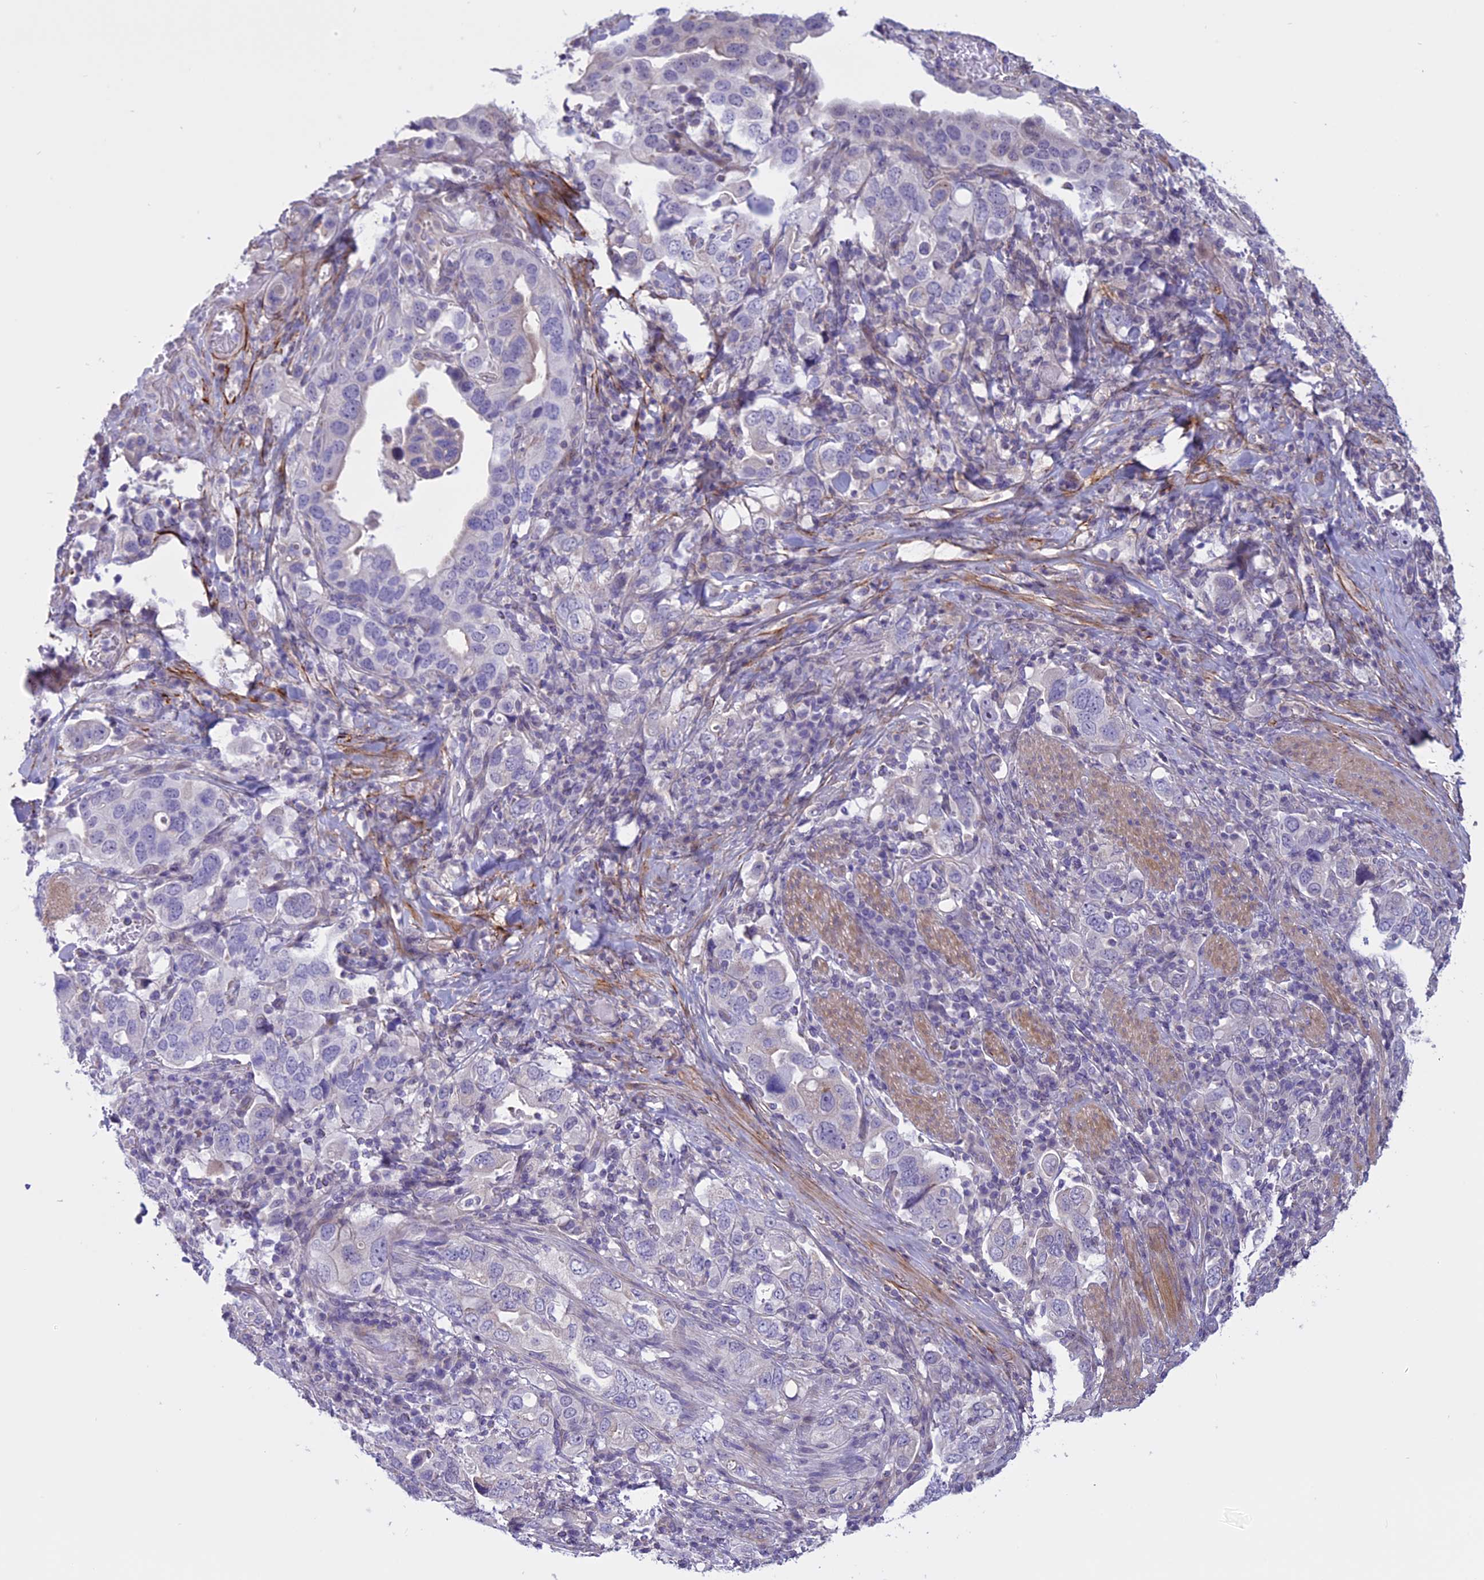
{"staining": {"intensity": "negative", "quantity": "none", "location": "none"}, "tissue": "stomach cancer", "cell_type": "Tumor cells", "image_type": "cancer", "snomed": [{"axis": "morphology", "description": "Adenocarcinoma, NOS"}, {"axis": "topography", "description": "Stomach, upper"}], "caption": "The immunohistochemistry (IHC) photomicrograph has no significant expression in tumor cells of stomach cancer (adenocarcinoma) tissue. (DAB (3,3'-diaminobenzidine) IHC, high magnification).", "gene": "SPHKAP", "patient": {"sex": "male", "age": 62}}